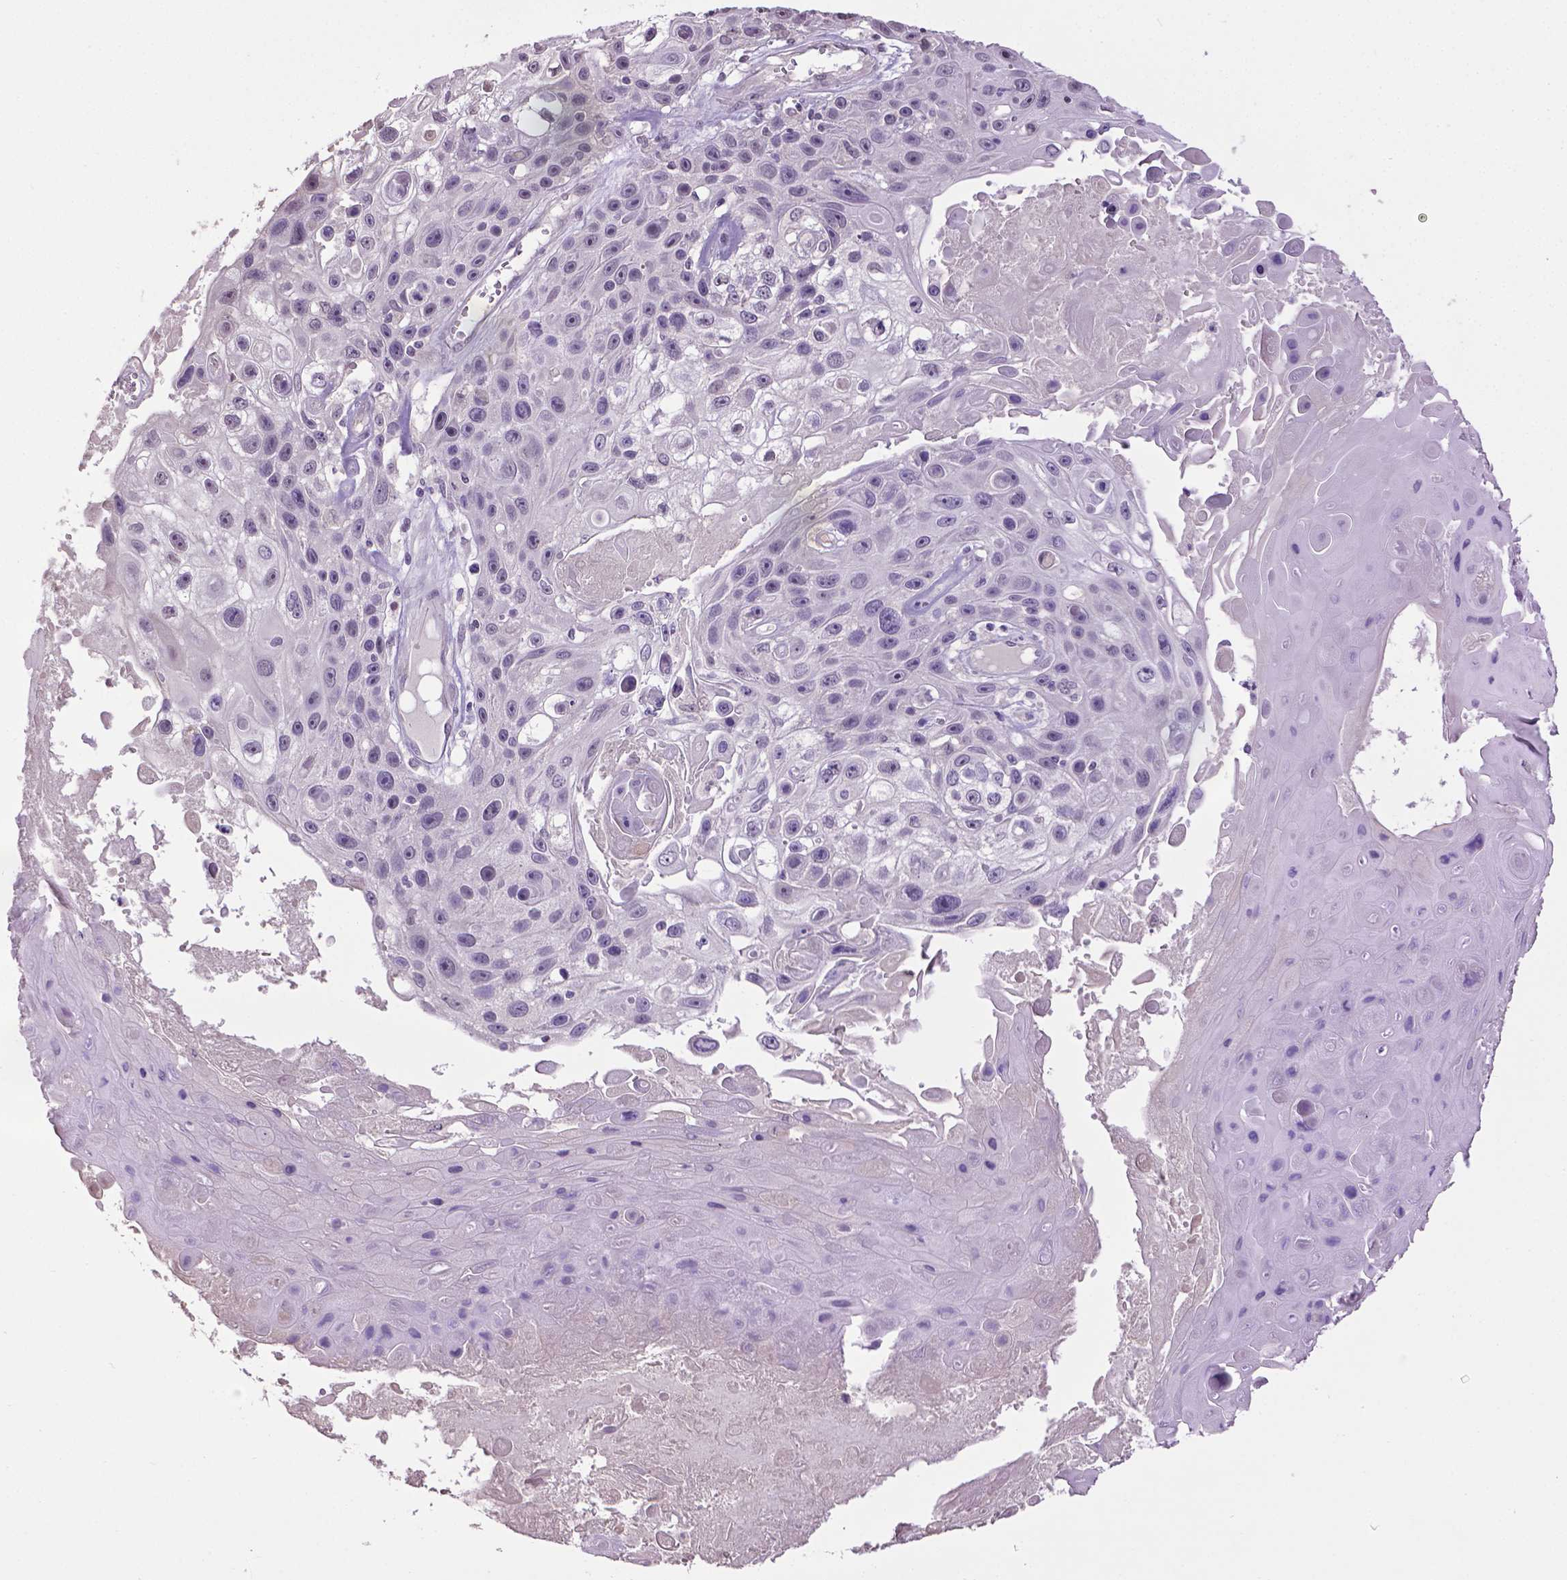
{"staining": {"intensity": "negative", "quantity": "none", "location": "none"}, "tissue": "skin cancer", "cell_type": "Tumor cells", "image_type": "cancer", "snomed": [{"axis": "morphology", "description": "Squamous cell carcinoma, NOS"}, {"axis": "topography", "description": "Skin"}], "caption": "There is no significant positivity in tumor cells of squamous cell carcinoma (skin).", "gene": "CPM", "patient": {"sex": "male", "age": 82}}